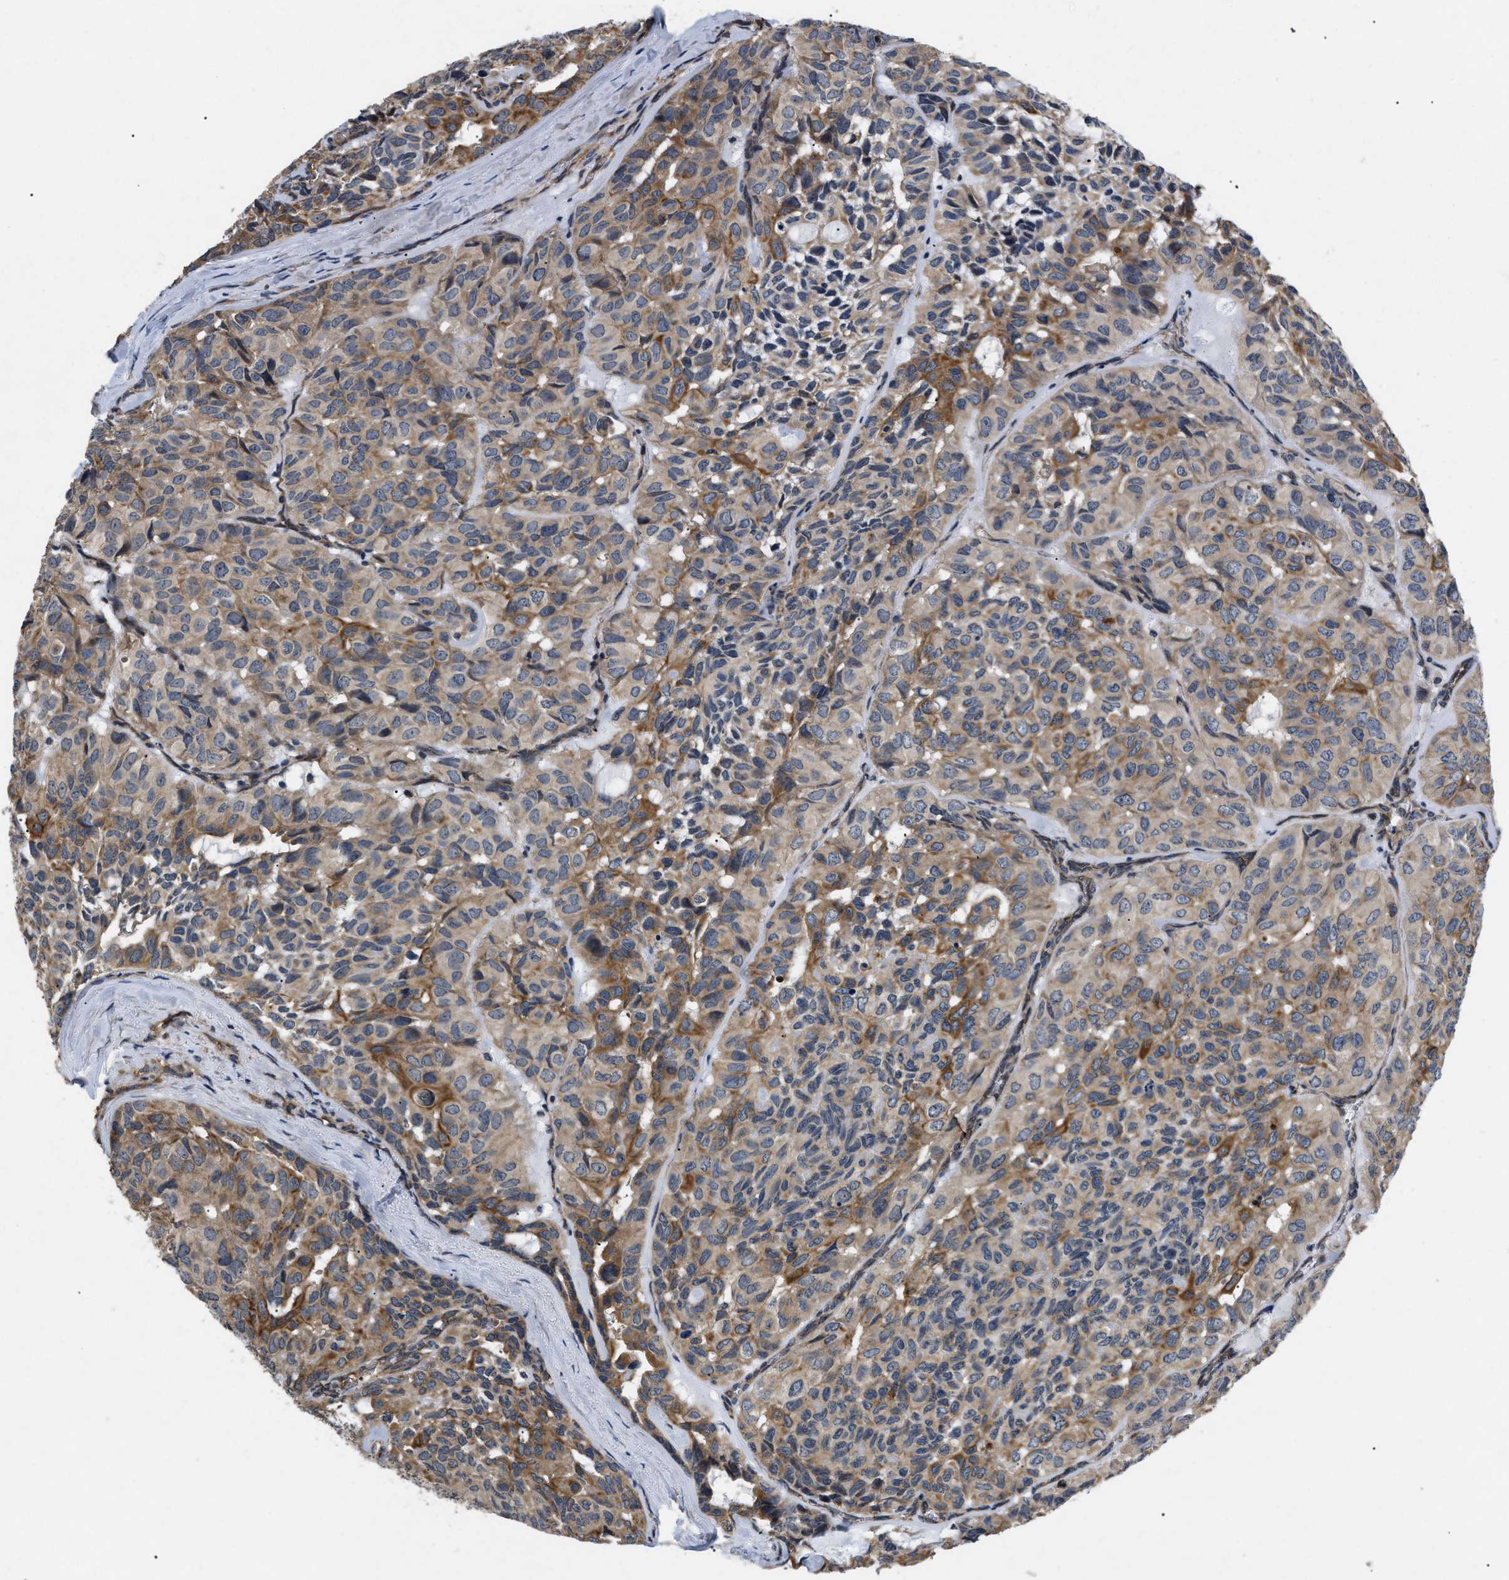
{"staining": {"intensity": "moderate", "quantity": ">75%", "location": "cytoplasmic/membranous"}, "tissue": "head and neck cancer", "cell_type": "Tumor cells", "image_type": "cancer", "snomed": [{"axis": "morphology", "description": "Adenocarcinoma, NOS"}, {"axis": "topography", "description": "Salivary gland, NOS"}, {"axis": "topography", "description": "Head-Neck"}], "caption": "DAB (3,3'-diaminobenzidine) immunohistochemical staining of head and neck cancer (adenocarcinoma) reveals moderate cytoplasmic/membranous protein positivity in about >75% of tumor cells.", "gene": "HMGCR", "patient": {"sex": "female", "age": 76}}